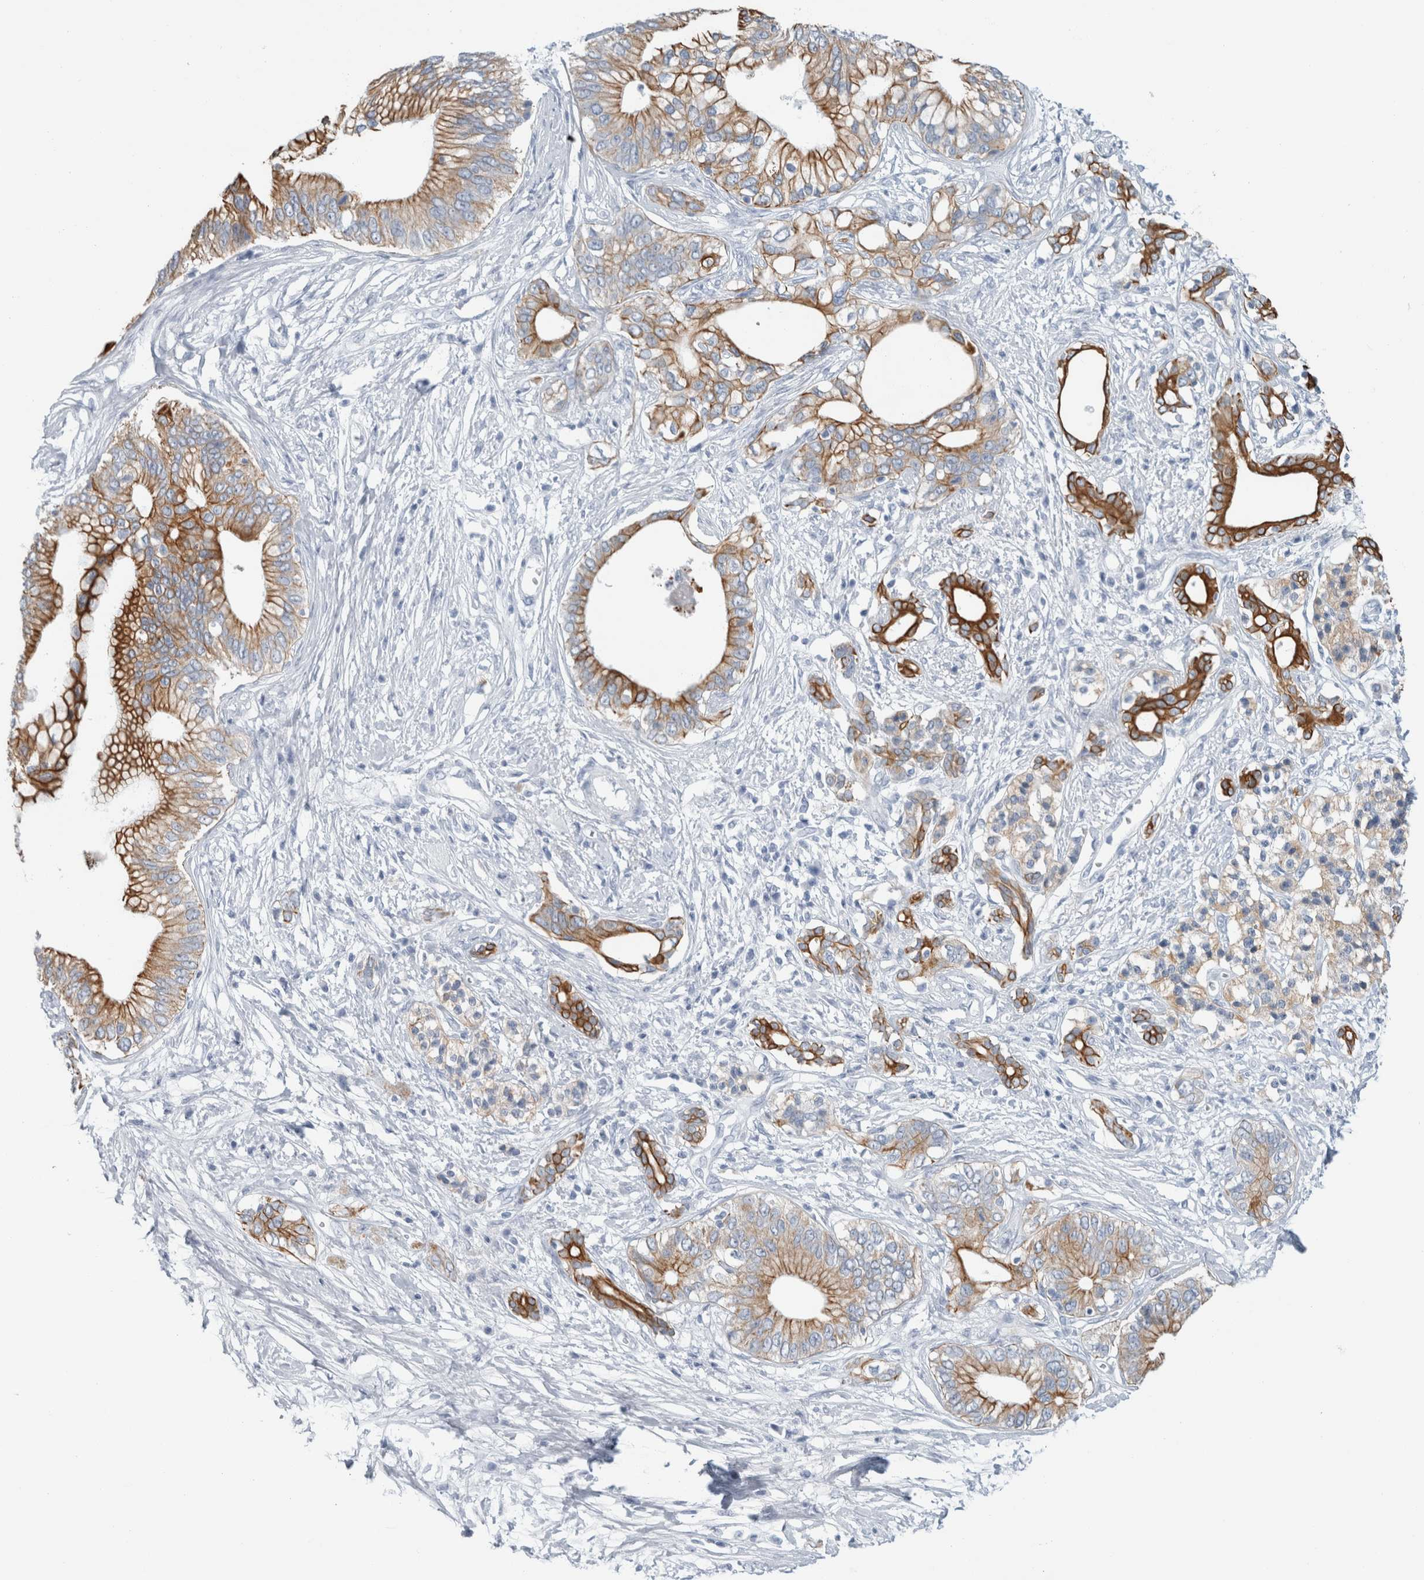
{"staining": {"intensity": "strong", "quantity": ">75%", "location": "cytoplasmic/membranous"}, "tissue": "pancreatic cancer", "cell_type": "Tumor cells", "image_type": "cancer", "snomed": [{"axis": "morphology", "description": "Normal tissue, NOS"}, {"axis": "morphology", "description": "Adenocarcinoma, NOS"}, {"axis": "topography", "description": "Pancreas"}, {"axis": "topography", "description": "Peripheral nerve tissue"}], "caption": "Protein expression analysis of human pancreatic adenocarcinoma reveals strong cytoplasmic/membranous staining in about >75% of tumor cells. (Brightfield microscopy of DAB IHC at high magnification).", "gene": "RPH3AL", "patient": {"sex": "male", "age": 59}}